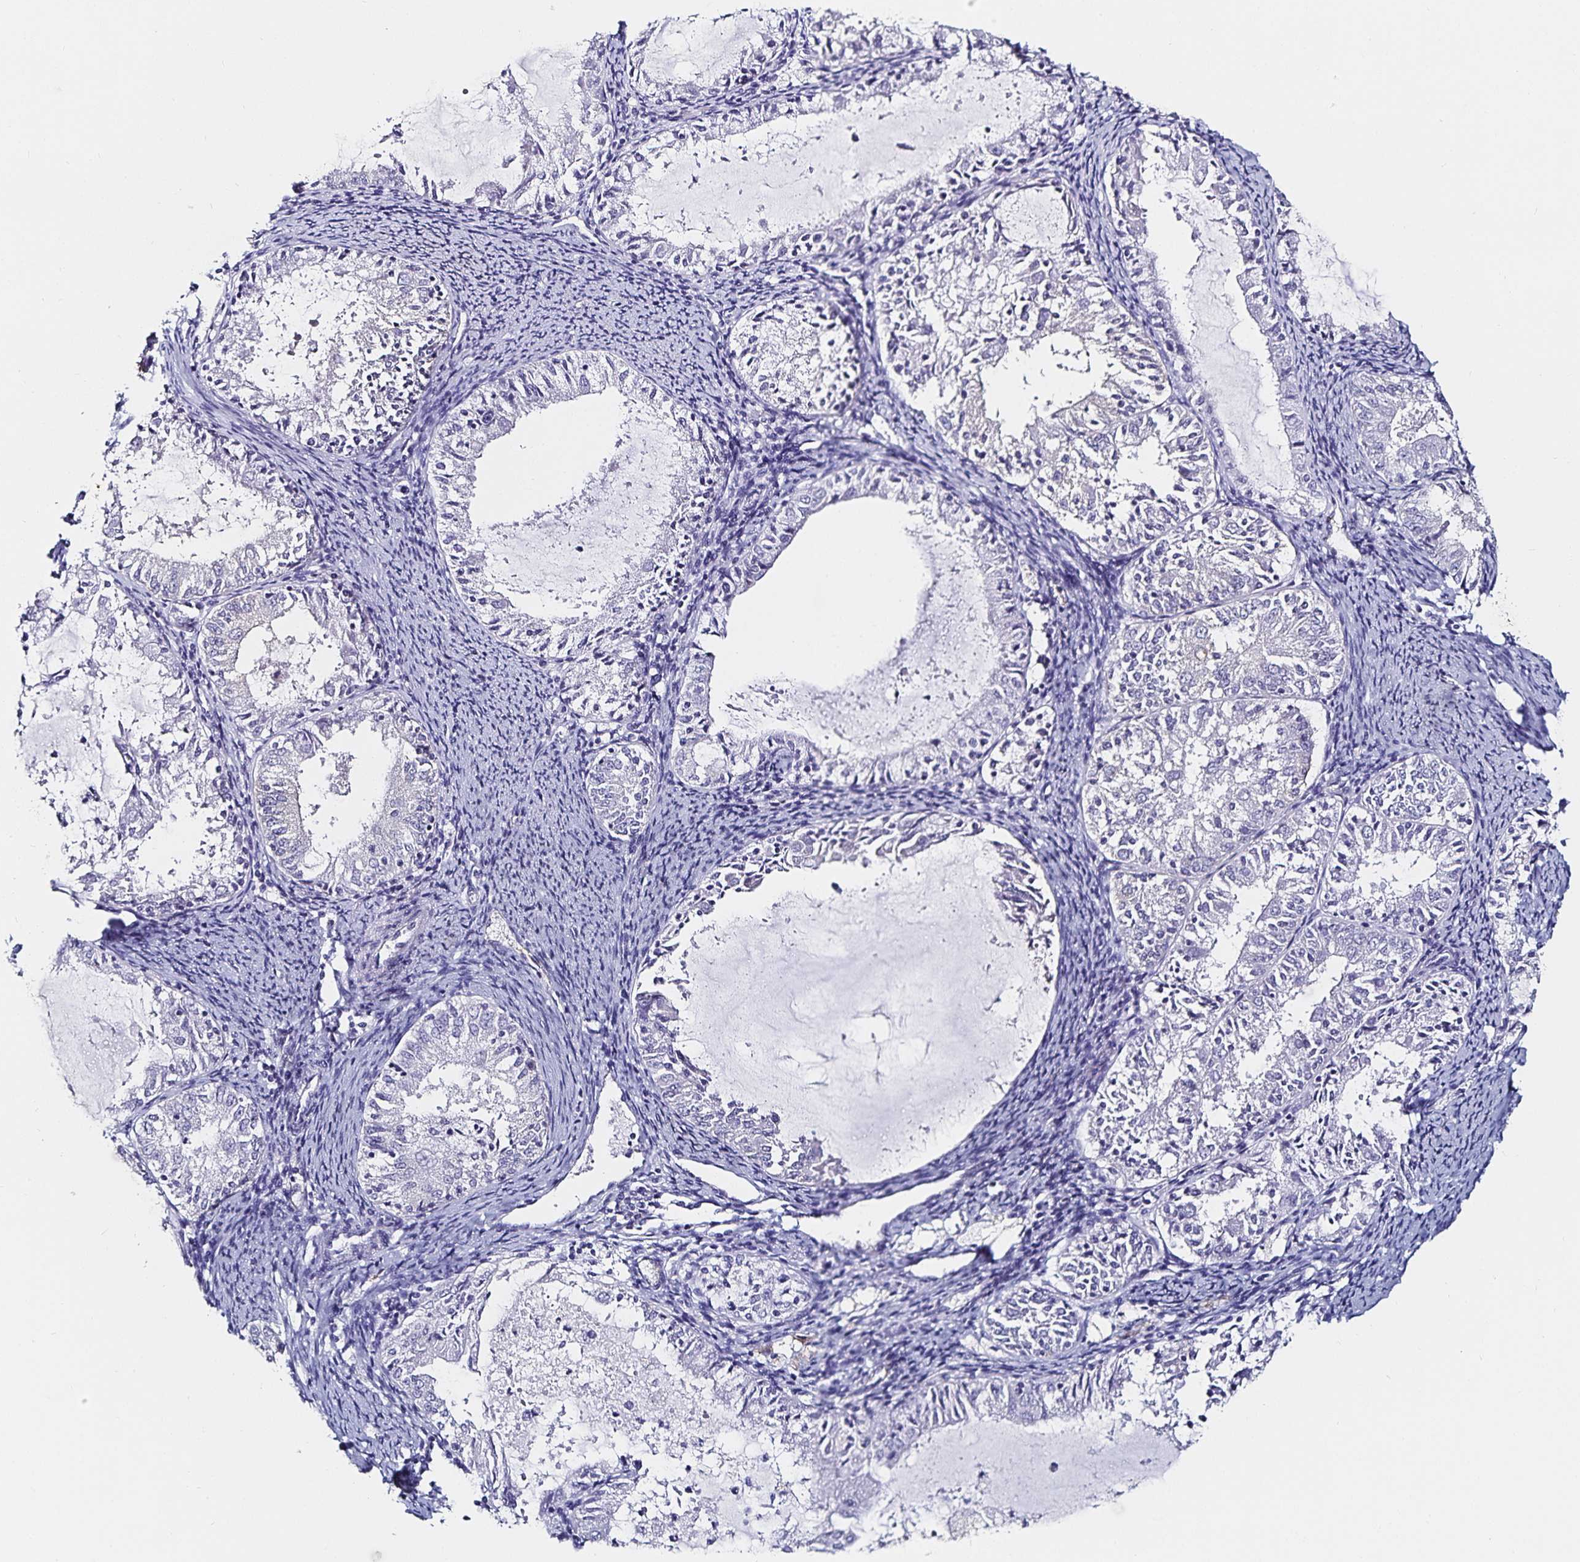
{"staining": {"intensity": "negative", "quantity": "none", "location": "none"}, "tissue": "endometrial cancer", "cell_type": "Tumor cells", "image_type": "cancer", "snomed": [{"axis": "morphology", "description": "Adenocarcinoma, NOS"}, {"axis": "topography", "description": "Endometrium"}], "caption": "DAB (3,3'-diaminobenzidine) immunohistochemical staining of endometrial cancer (adenocarcinoma) displays no significant expression in tumor cells. The staining is performed using DAB (3,3'-diaminobenzidine) brown chromogen with nuclei counter-stained in using hematoxylin.", "gene": "TSPAN7", "patient": {"sex": "female", "age": 57}}